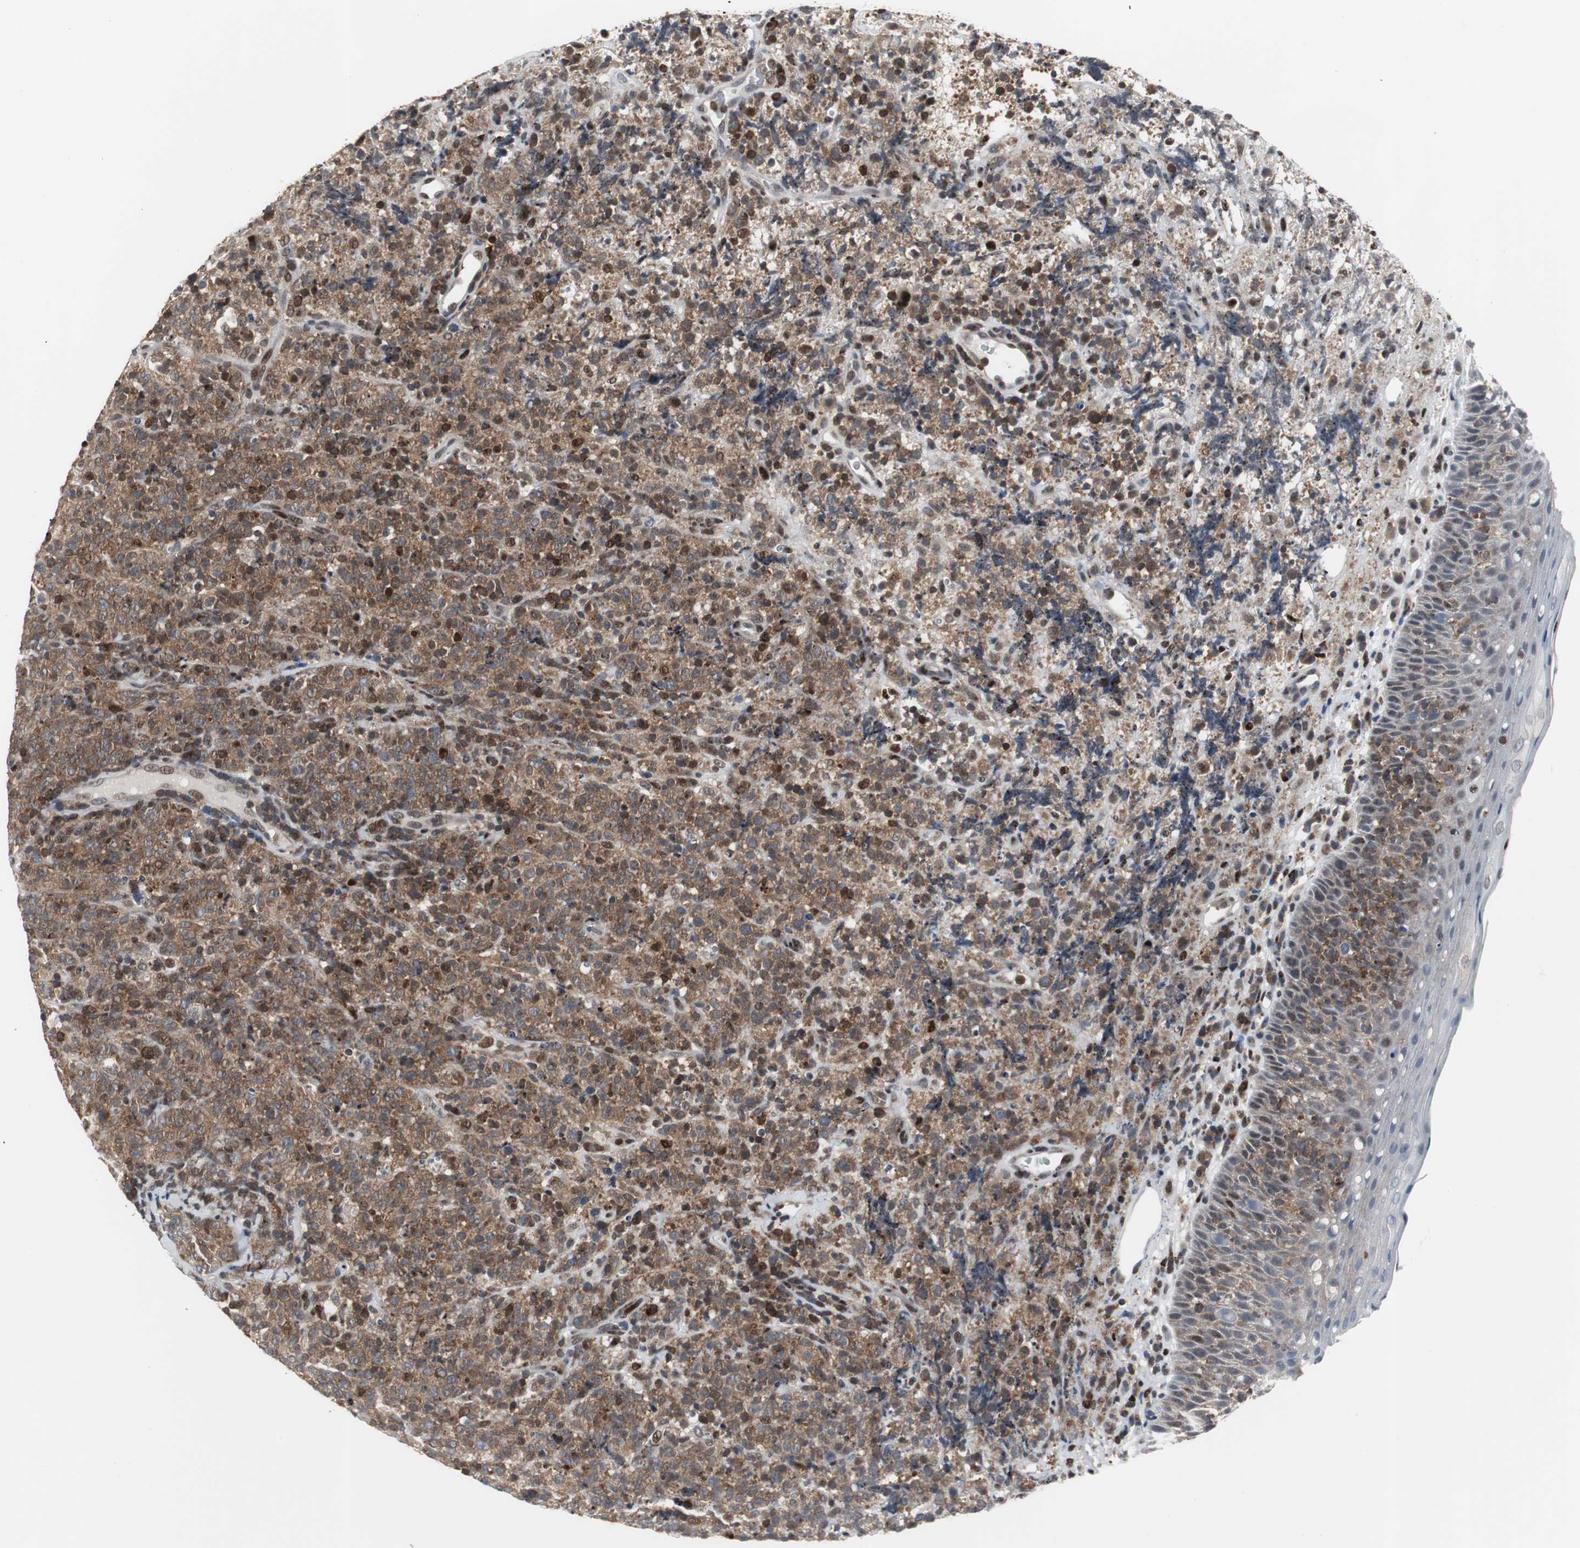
{"staining": {"intensity": "moderate", "quantity": "25%-75%", "location": "cytoplasmic/membranous,nuclear"}, "tissue": "lymphoma", "cell_type": "Tumor cells", "image_type": "cancer", "snomed": [{"axis": "morphology", "description": "Malignant lymphoma, non-Hodgkin's type, High grade"}, {"axis": "topography", "description": "Tonsil"}], "caption": "Malignant lymphoma, non-Hodgkin's type (high-grade) was stained to show a protein in brown. There is medium levels of moderate cytoplasmic/membranous and nuclear staining in about 25%-75% of tumor cells.", "gene": "GRK2", "patient": {"sex": "female", "age": 36}}